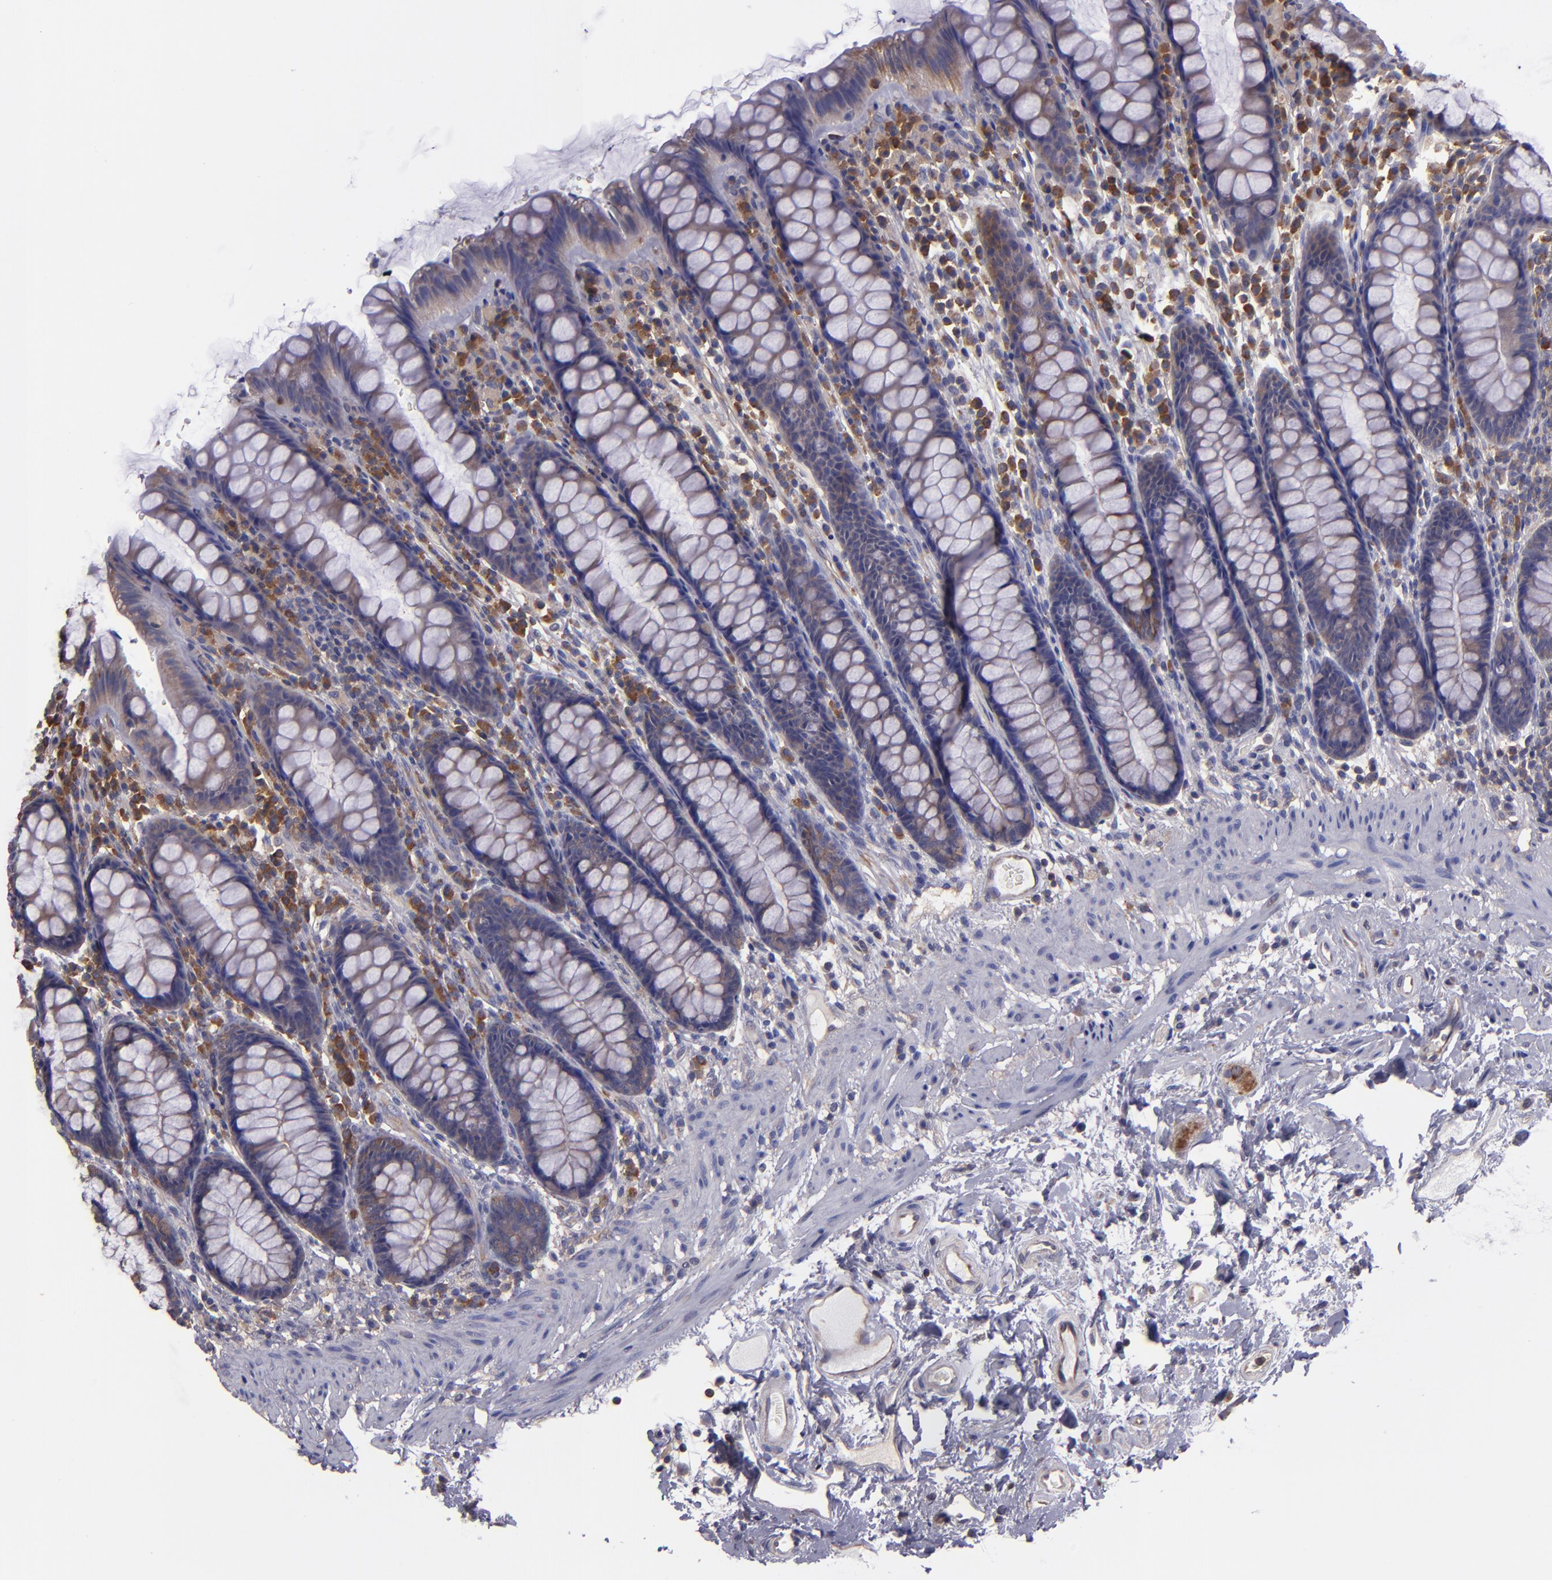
{"staining": {"intensity": "weak", "quantity": "25%-75%", "location": "cytoplasmic/membranous"}, "tissue": "rectum", "cell_type": "Glandular cells", "image_type": "normal", "snomed": [{"axis": "morphology", "description": "Normal tissue, NOS"}, {"axis": "topography", "description": "Rectum"}], "caption": "Immunohistochemistry photomicrograph of benign human rectum stained for a protein (brown), which displays low levels of weak cytoplasmic/membranous staining in about 25%-75% of glandular cells.", "gene": "CARS1", "patient": {"sex": "male", "age": 92}}